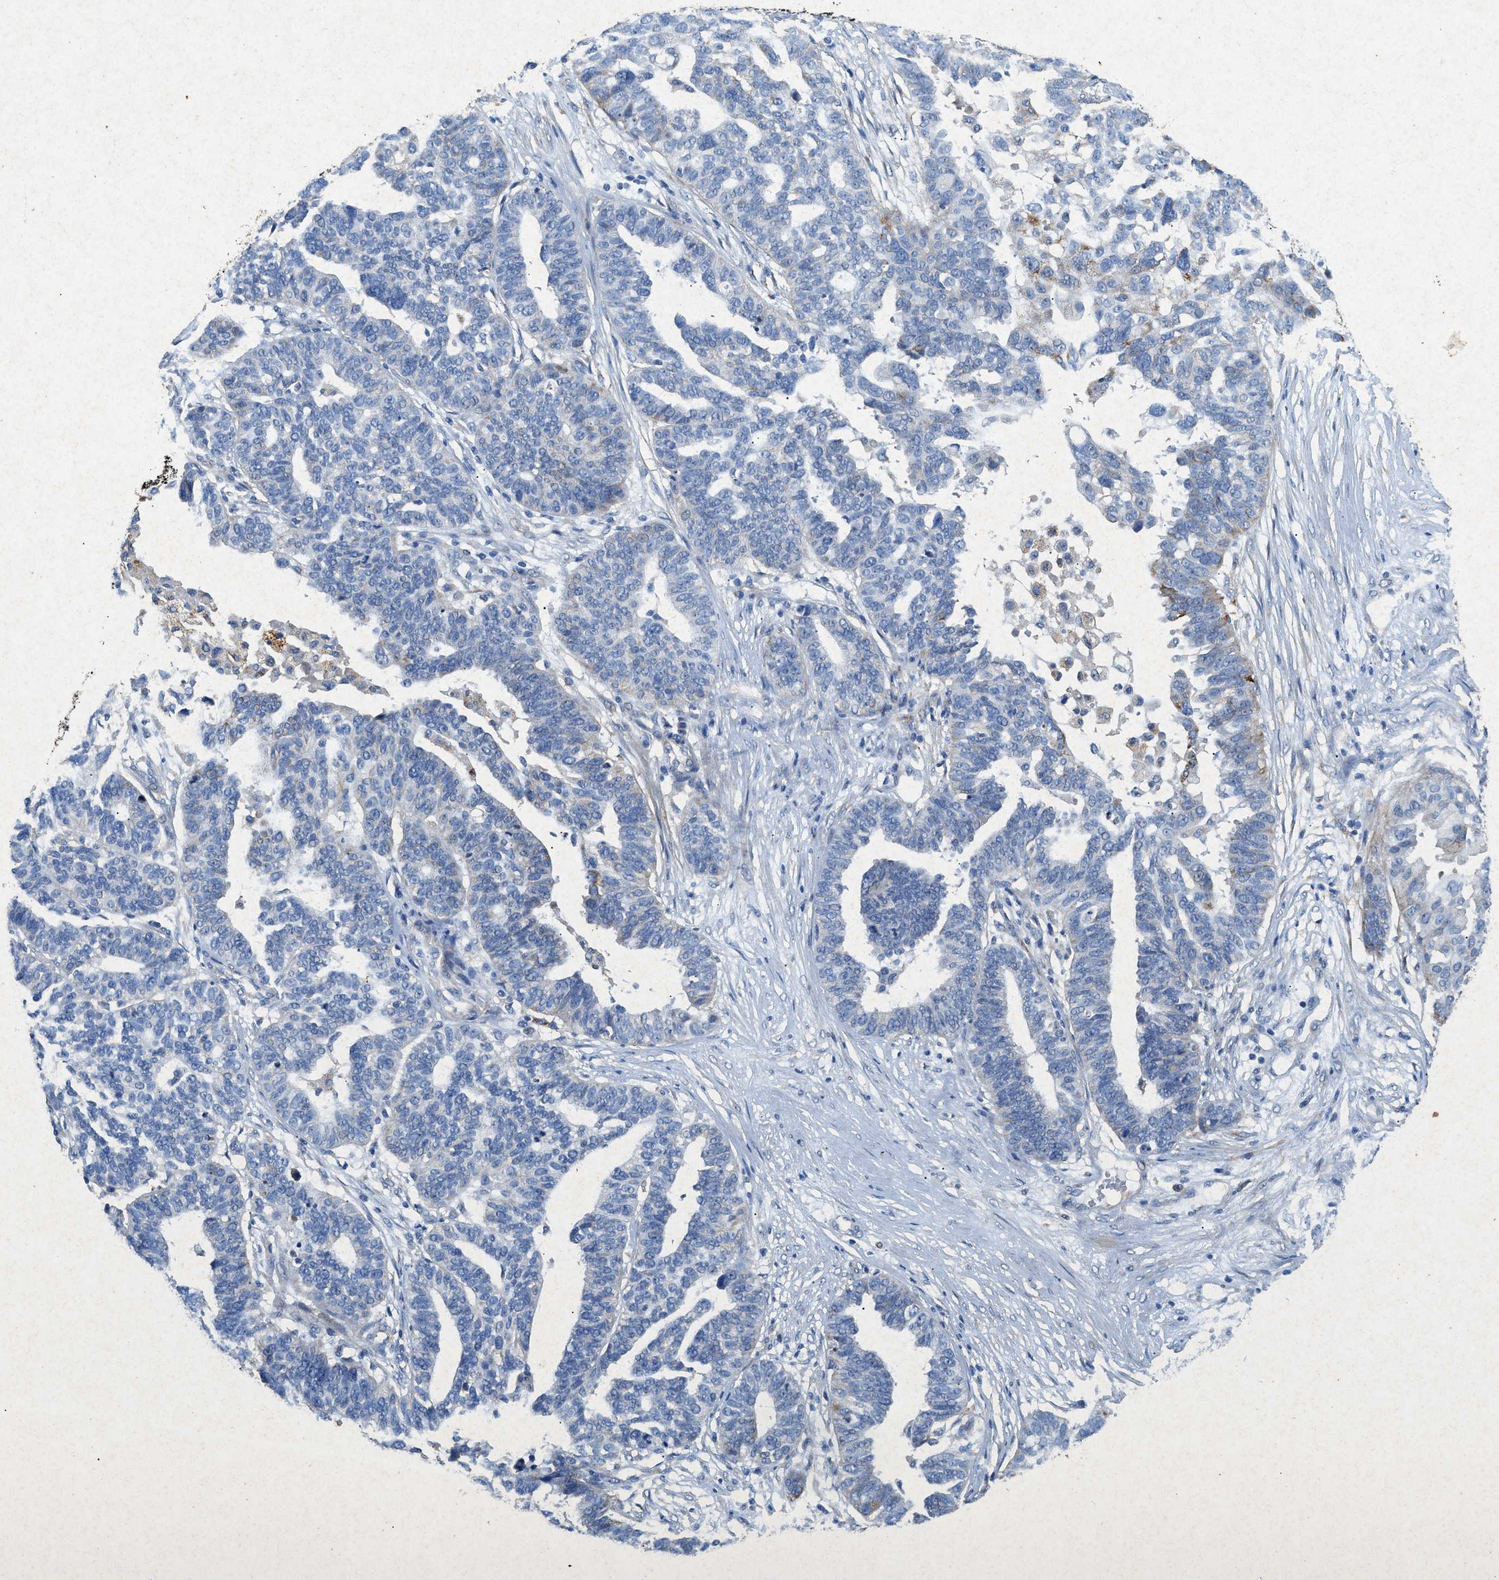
{"staining": {"intensity": "negative", "quantity": "none", "location": "none"}, "tissue": "ovarian cancer", "cell_type": "Tumor cells", "image_type": "cancer", "snomed": [{"axis": "morphology", "description": "Cystadenocarcinoma, serous, NOS"}, {"axis": "topography", "description": "Ovary"}], "caption": "Tumor cells are negative for protein expression in human serous cystadenocarcinoma (ovarian). (Brightfield microscopy of DAB immunohistochemistry (IHC) at high magnification).", "gene": "CDK15", "patient": {"sex": "female", "age": 59}}